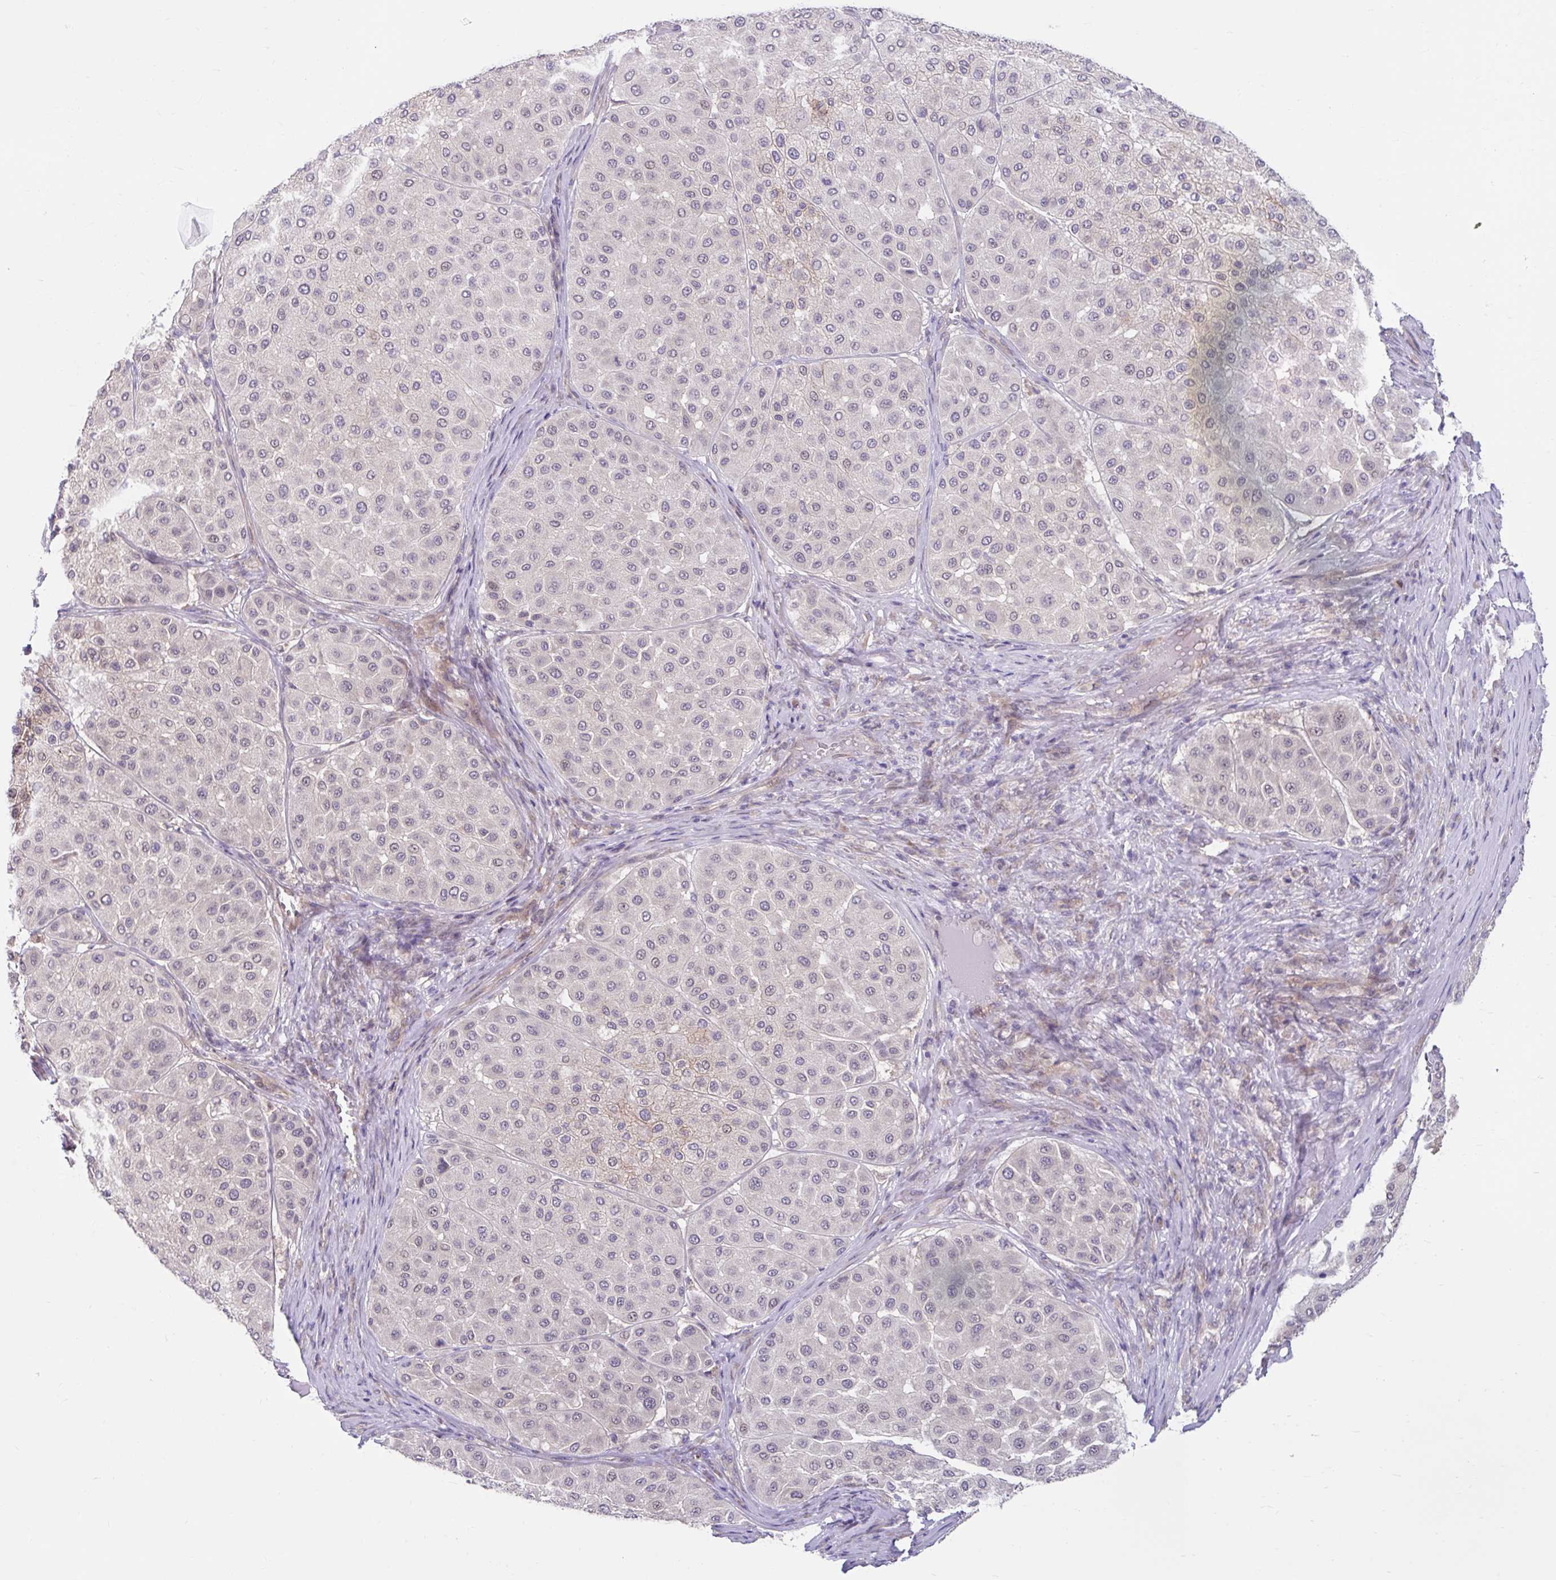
{"staining": {"intensity": "negative", "quantity": "none", "location": "none"}, "tissue": "melanoma", "cell_type": "Tumor cells", "image_type": "cancer", "snomed": [{"axis": "morphology", "description": "Malignant melanoma, Metastatic site"}, {"axis": "topography", "description": "Smooth muscle"}], "caption": "Histopathology image shows no significant protein positivity in tumor cells of malignant melanoma (metastatic site). The staining was performed using DAB (3,3'-diaminobenzidine) to visualize the protein expression in brown, while the nuclei were stained in blue with hematoxylin (Magnification: 20x).", "gene": "NT5C1B", "patient": {"sex": "male", "age": 41}}